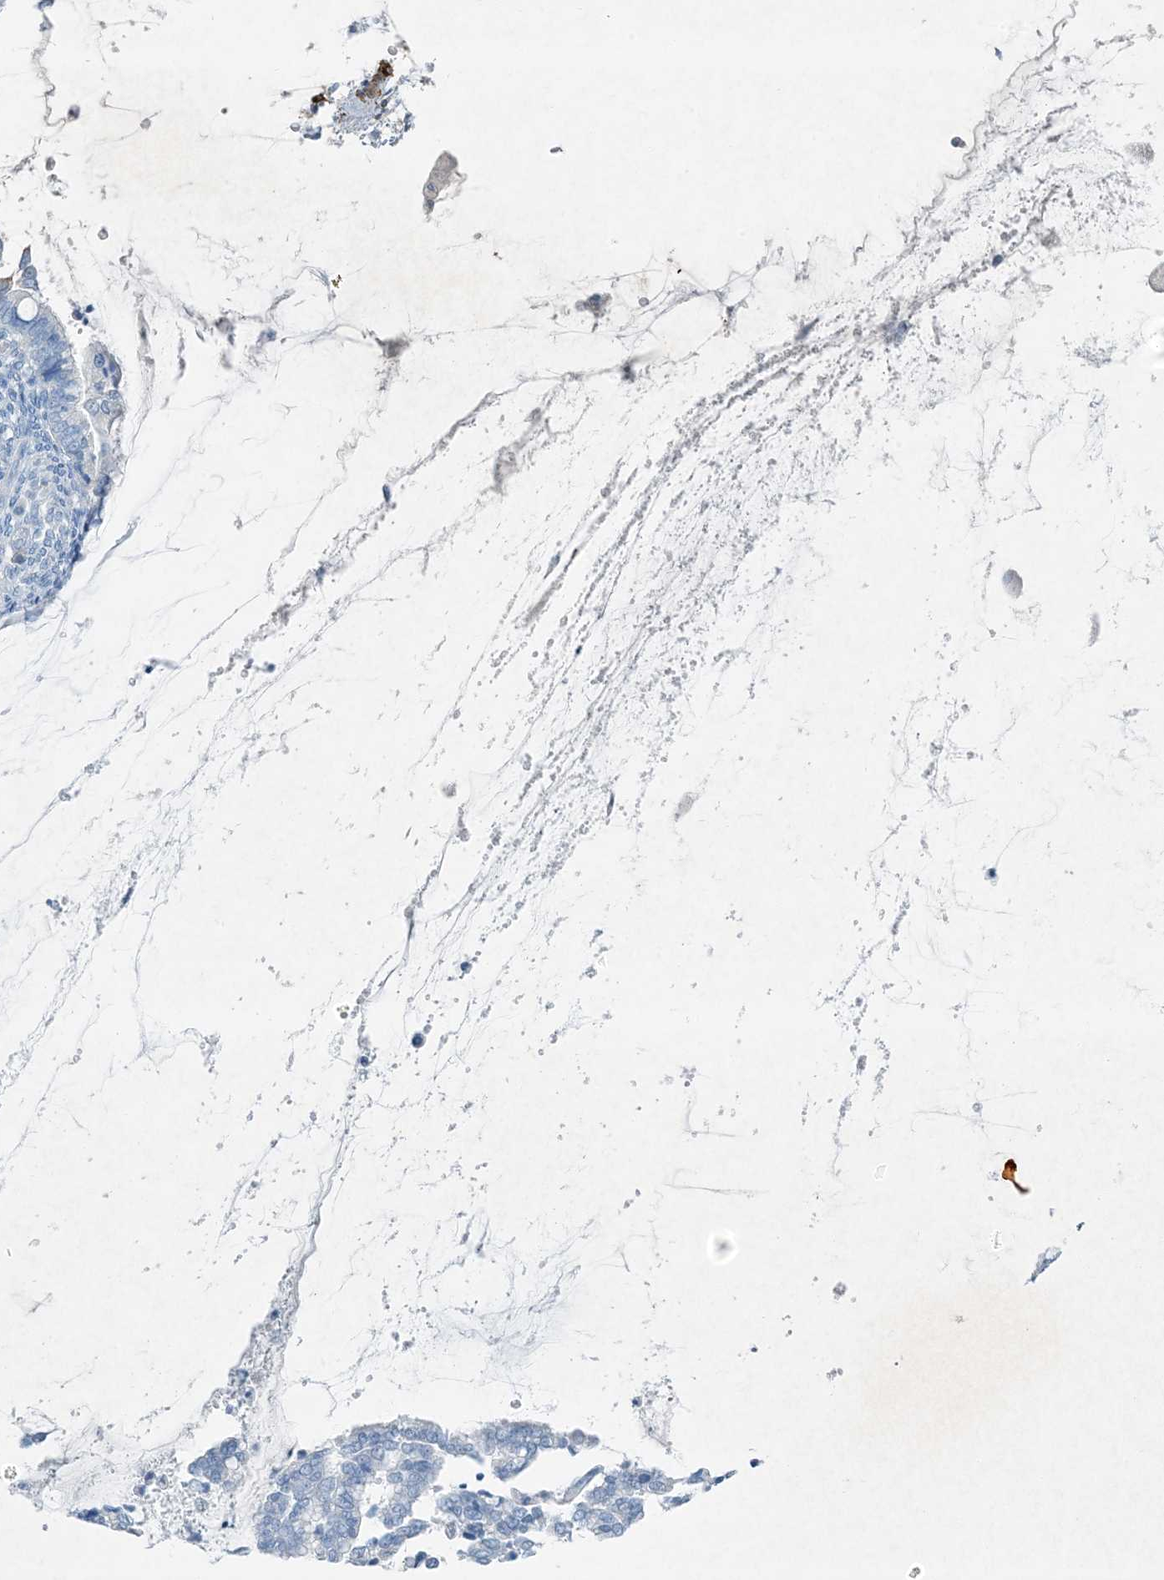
{"staining": {"intensity": "negative", "quantity": "none", "location": "none"}, "tissue": "cervical cancer", "cell_type": "Tumor cells", "image_type": "cancer", "snomed": [{"axis": "morphology", "description": "Adenocarcinoma, NOS"}, {"axis": "topography", "description": "Cervix"}], "caption": "The micrograph exhibits no staining of tumor cells in adenocarcinoma (cervical).", "gene": "PGM5", "patient": {"sex": "female", "age": 44}}